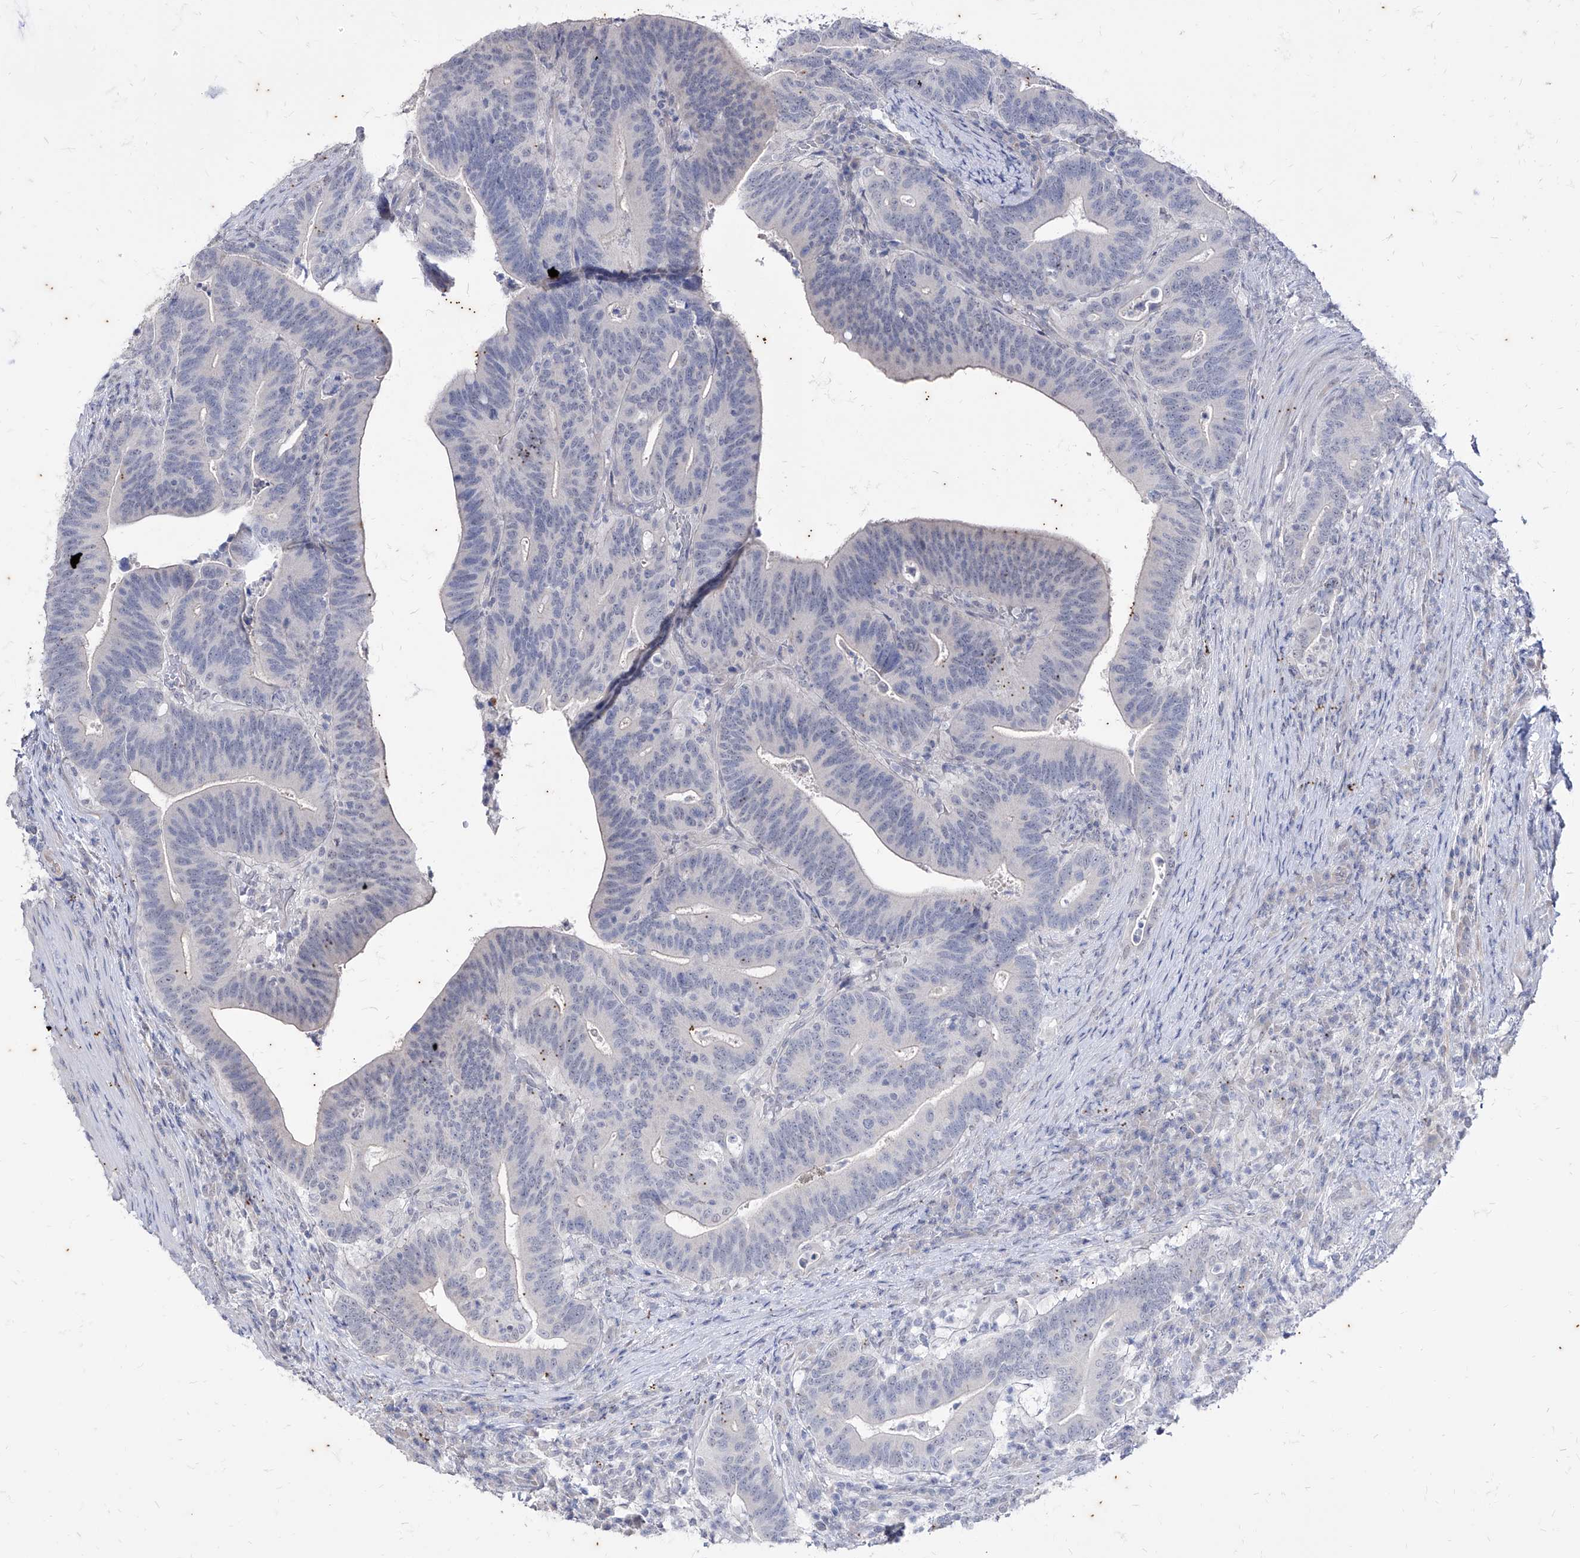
{"staining": {"intensity": "negative", "quantity": "none", "location": "none"}, "tissue": "colorectal cancer", "cell_type": "Tumor cells", "image_type": "cancer", "snomed": [{"axis": "morphology", "description": "Adenocarcinoma, NOS"}, {"axis": "topography", "description": "Colon"}], "caption": "Image shows no protein expression in tumor cells of colorectal adenocarcinoma tissue.", "gene": "PHF20L1", "patient": {"sex": "female", "age": 66}}